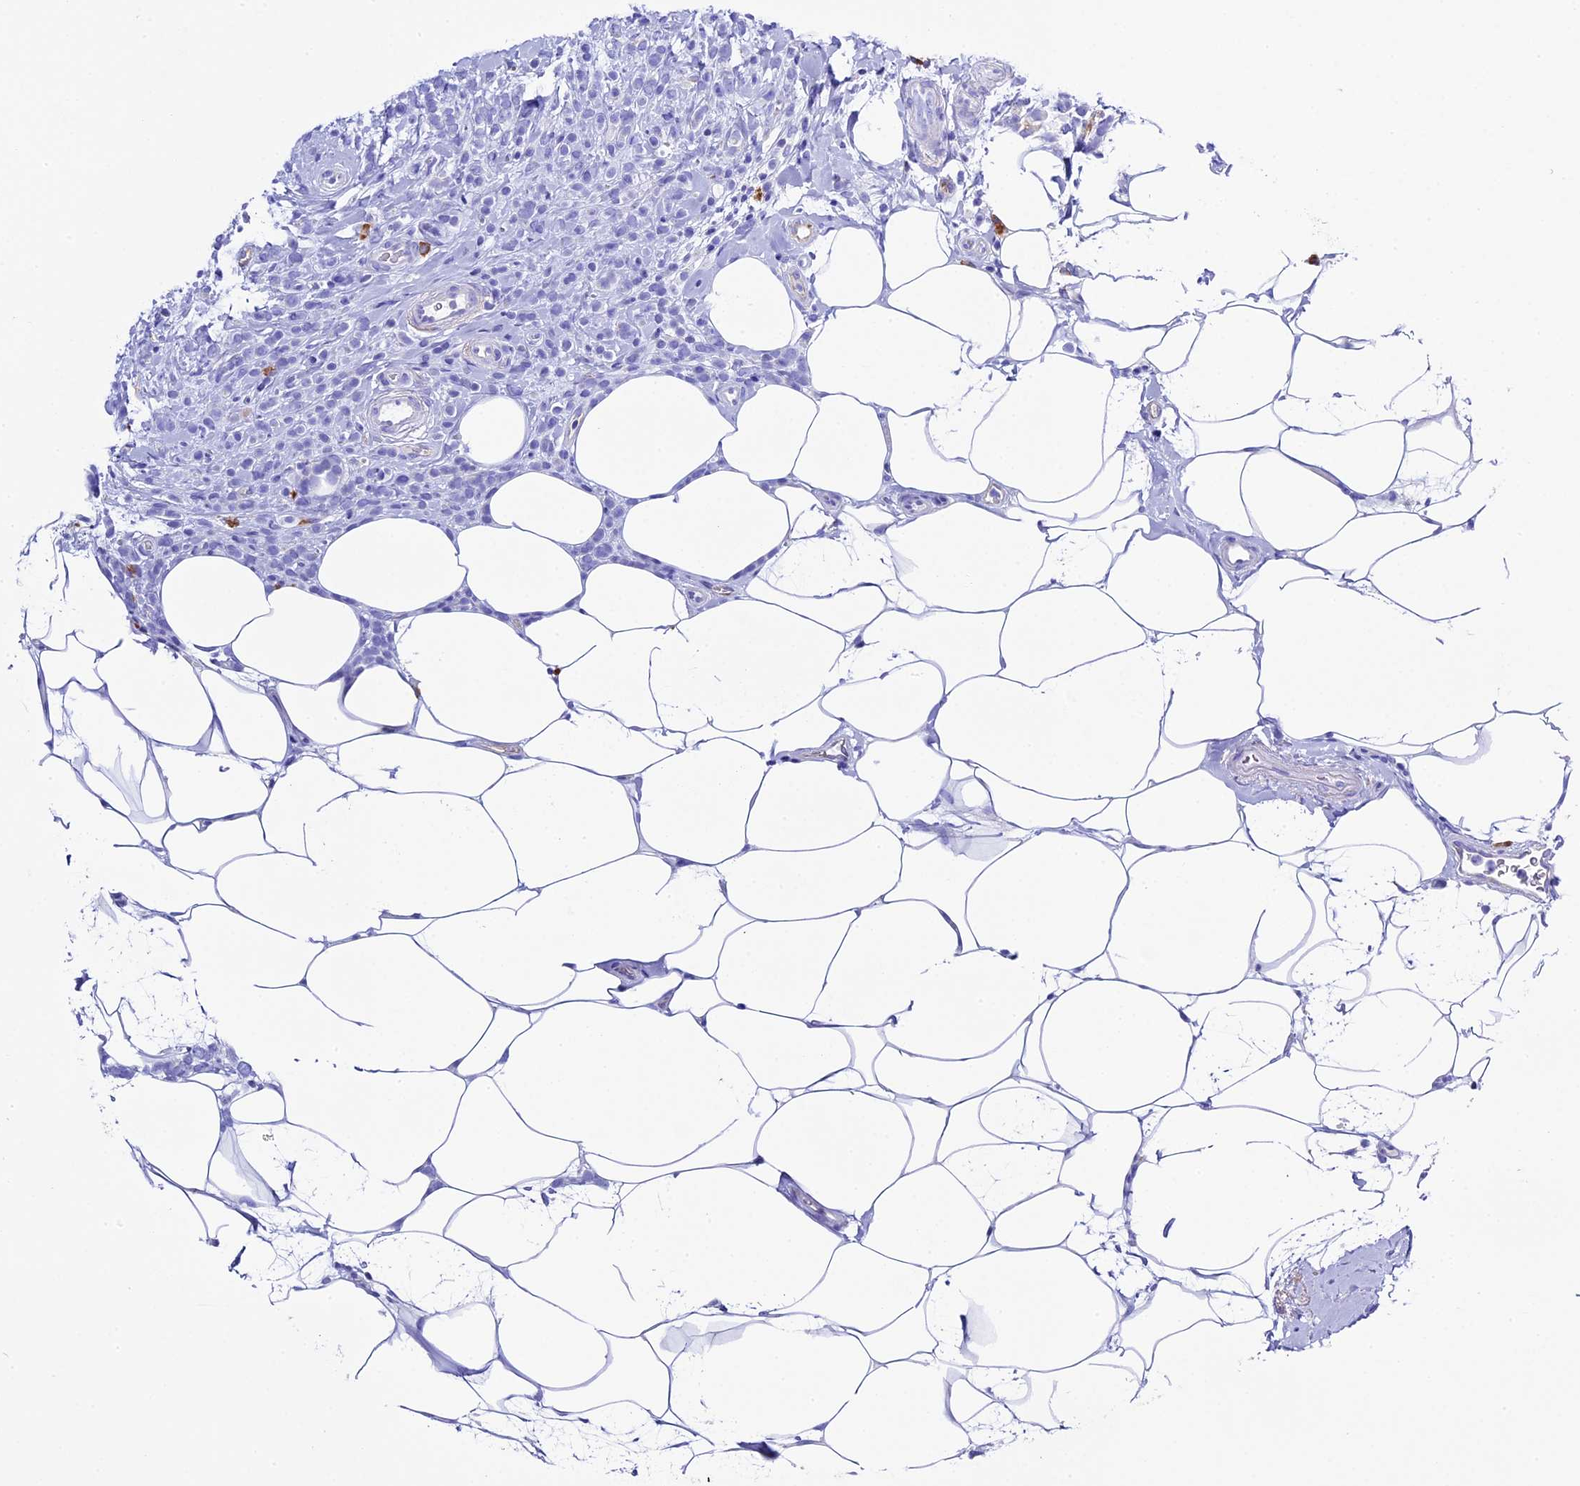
{"staining": {"intensity": "negative", "quantity": "none", "location": "none"}, "tissue": "breast cancer", "cell_type": "Tumor cells", "image_type": "cancer", "snomed": [{"axis": "morphology", "description": "Lobular carcinoma"}, {"axis": "topography", "description": "Breast"}], "caption": "Protein analysis of breast cancer (lobular carcinoma) reveals no significant positivity in tumor cells.", "gene": "FKBP11", "patient": {"sex": "female", "age": 58}}